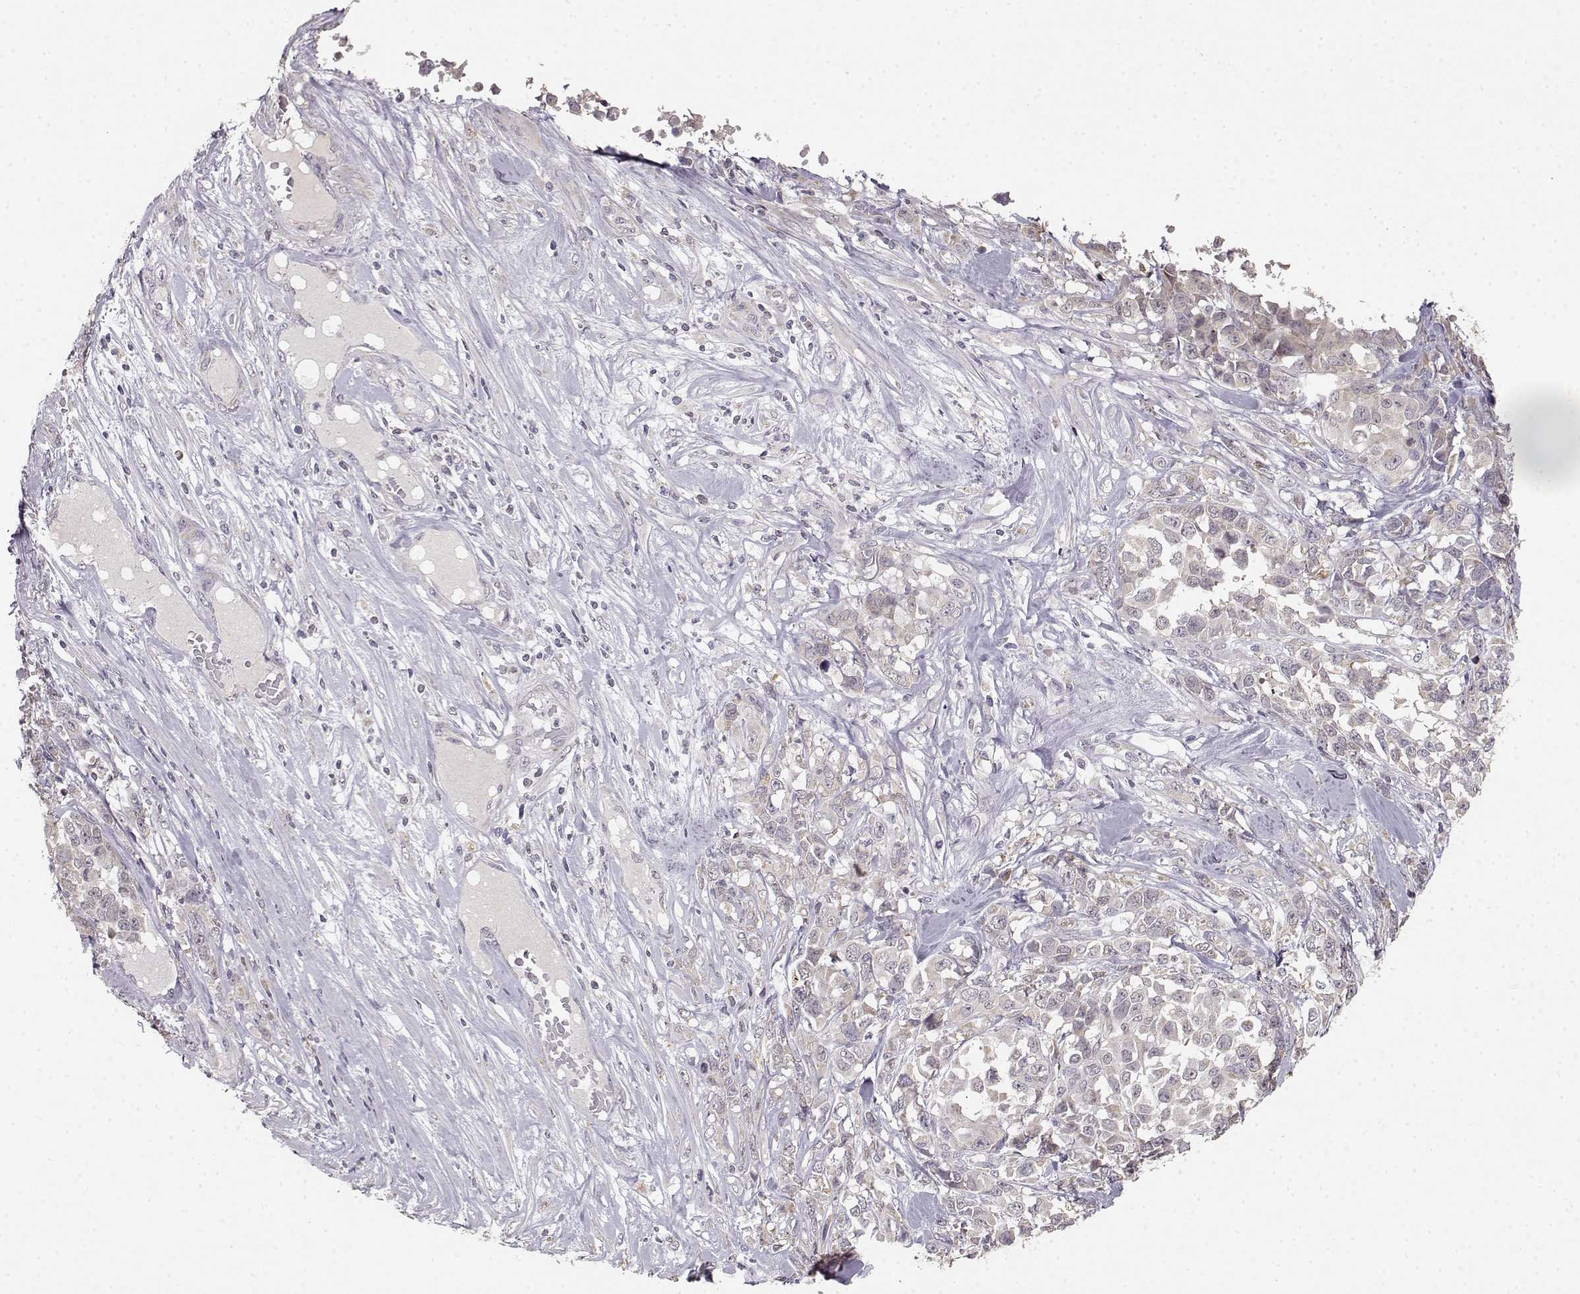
{"staining": {"intensity": "negative", "quantity": "none", "location": "none"}, "tissue": "melanoma", "cell_type": "Tumor cells", "image_type": "cancer", "snomed": [{"axis": "morphology", "description": "Malignant melanoma, Metastatic site"}, {"axis": "topography", "description": "Skin"}], "caption": "DAB immunohistochemical staining of malignant melanoma (metastatic site) exhibits no significant expression in tumor cells. (DAB IHC visualized using brightfield microscopy, high magnification).", "gene": "BACH2", "patient": {"sex": "male", "age": 84}}